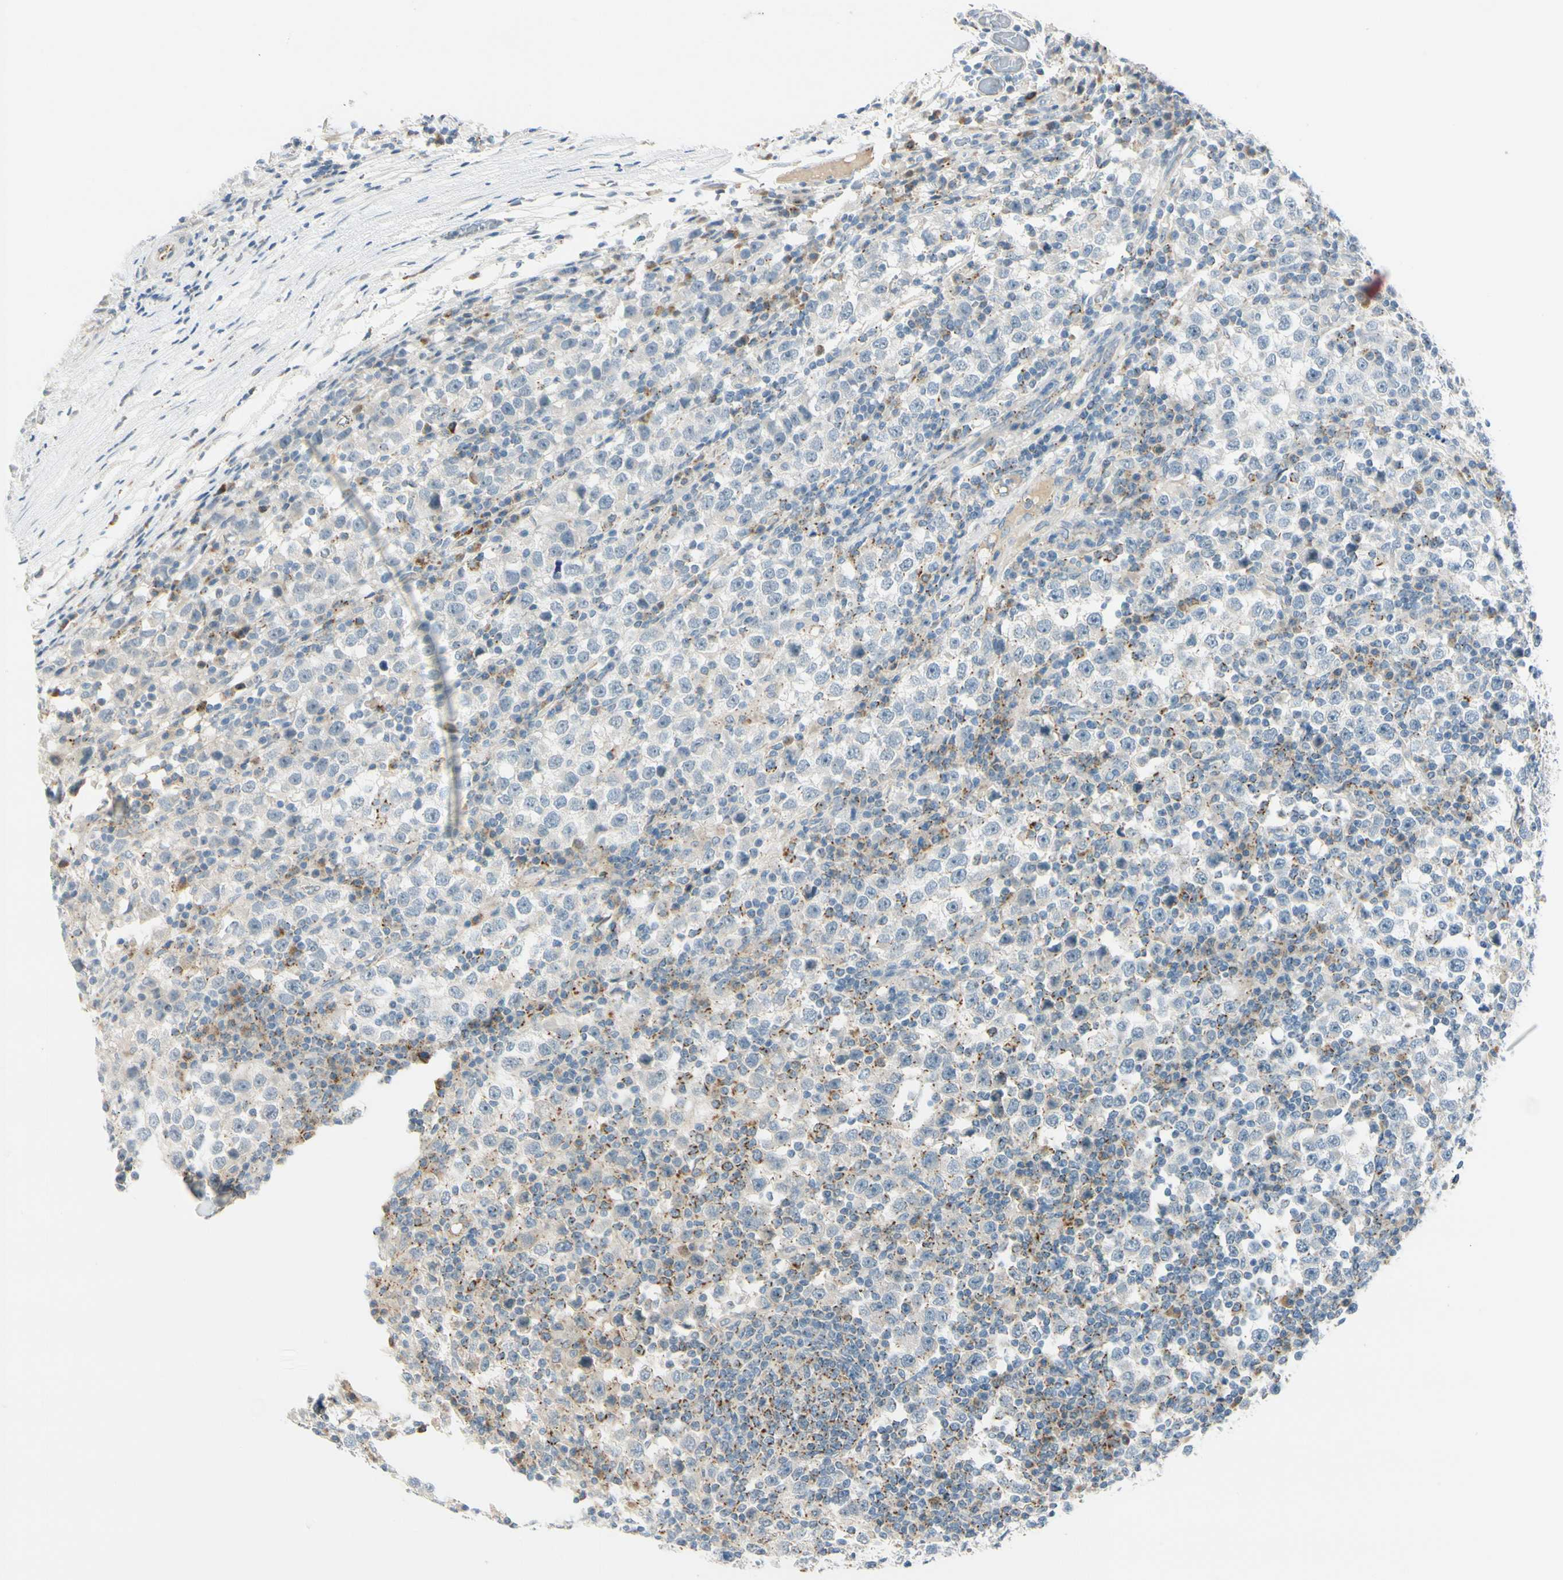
{"staining": {"intensity": "negative", "quantity": "none", "location": "none"}, "tissue": "testis cancer", "cell_type": "Tumor cells", "image_type": "cancer", "snomed": [{"axis": "morphology", "description": "Seminoma, NOS"}, {"axis": "topography", "description": "Testis"}], "caption": "The immunohistochemistry (IHC) image has no significant positivity in tumor cells of testis cancer tissue.", "gene": "GALNT5", "patient": {"sex": "male", "age": 65}}